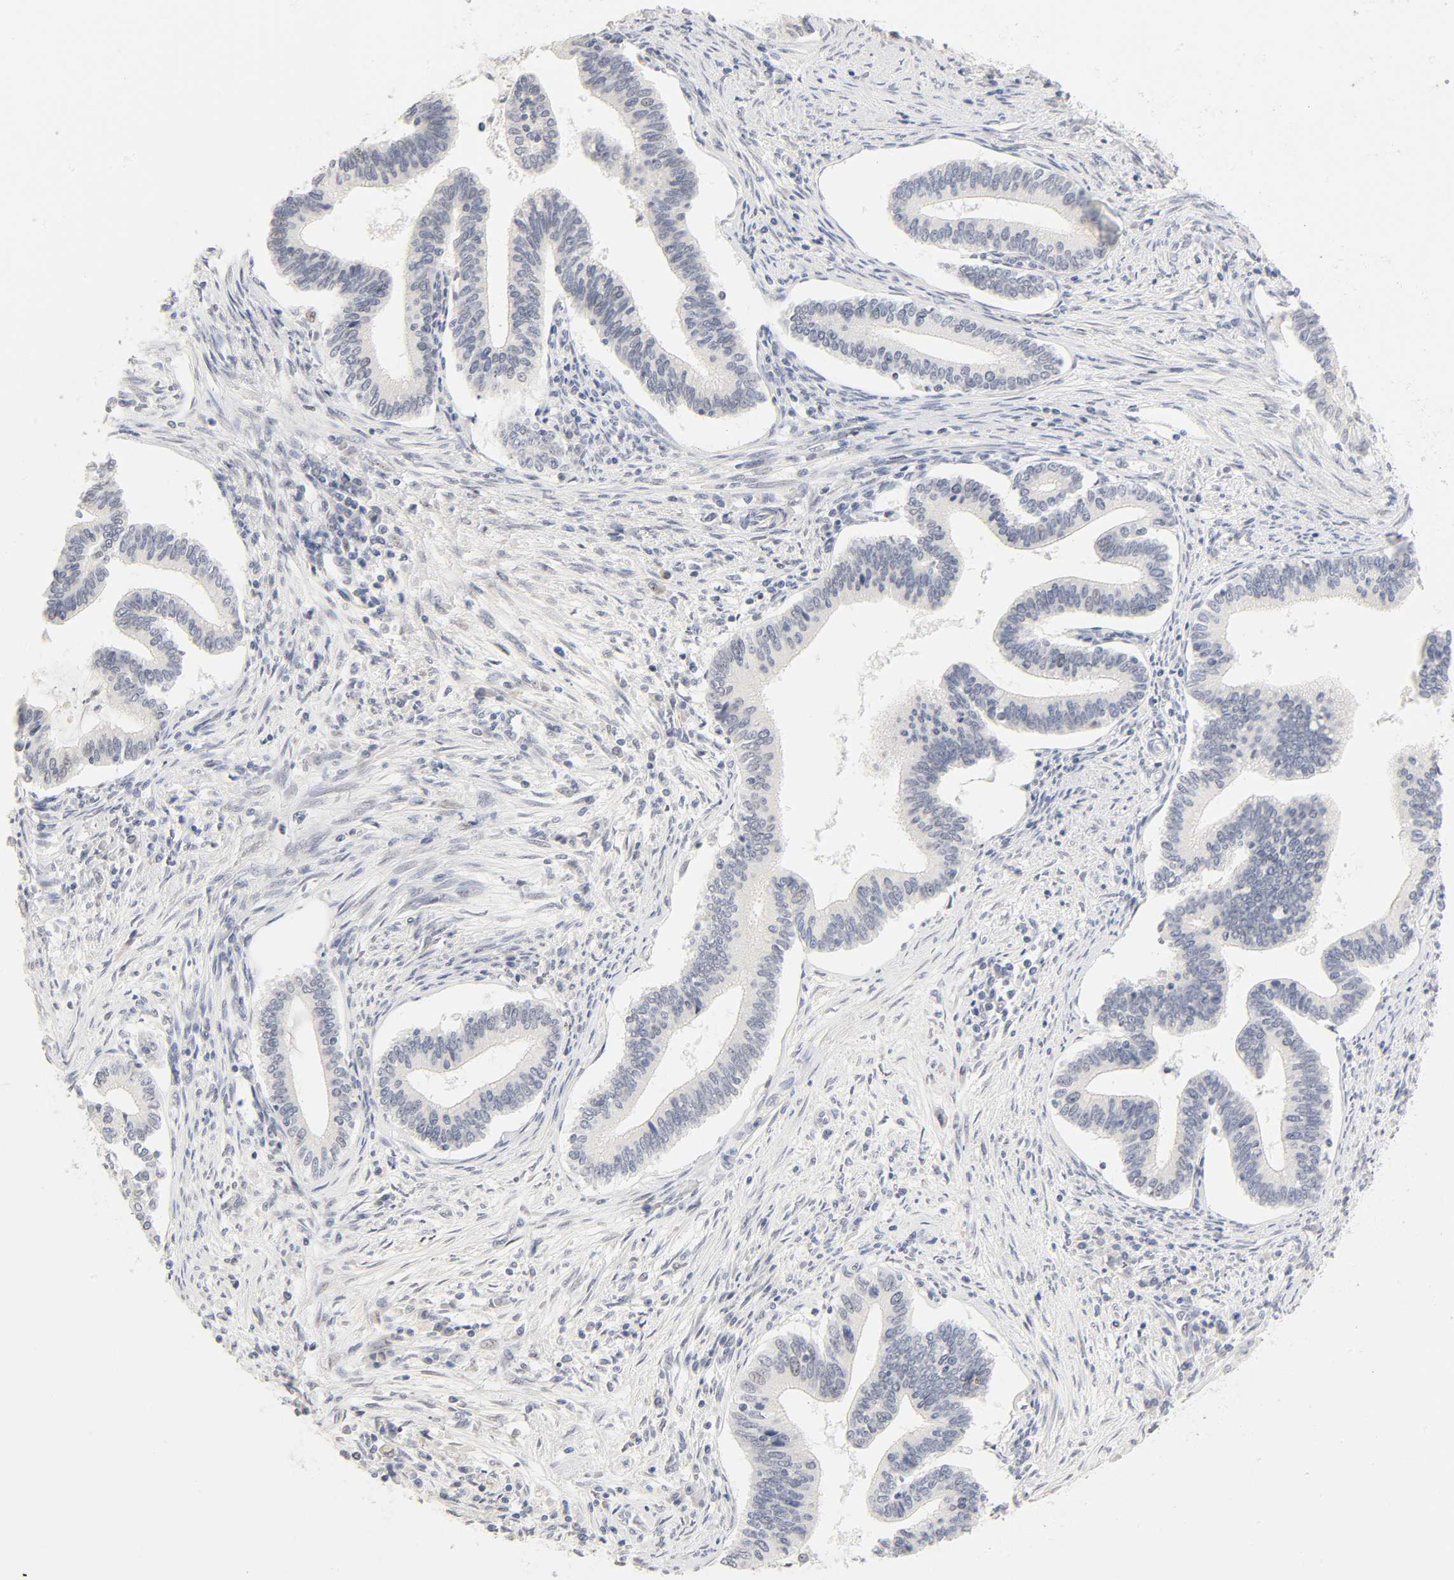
{"staining": {"intensity": "negative", "quantity": "none", "location": "none"}, "tissue": "cervical cancer", "cell_type": "Tumor cells", "image_type": "cancer", "snomed": [{"axis": "morphology", "description": "Adenocarcinoma, NOS"}, {"axis": "topography", "description": "Cervix"}], "caption": "Tumor cells are negative for brown protein staining in cervical adenocarcinoma.", "gene": "MNAT1", "patient": {"sex": "female", "age": 36}}